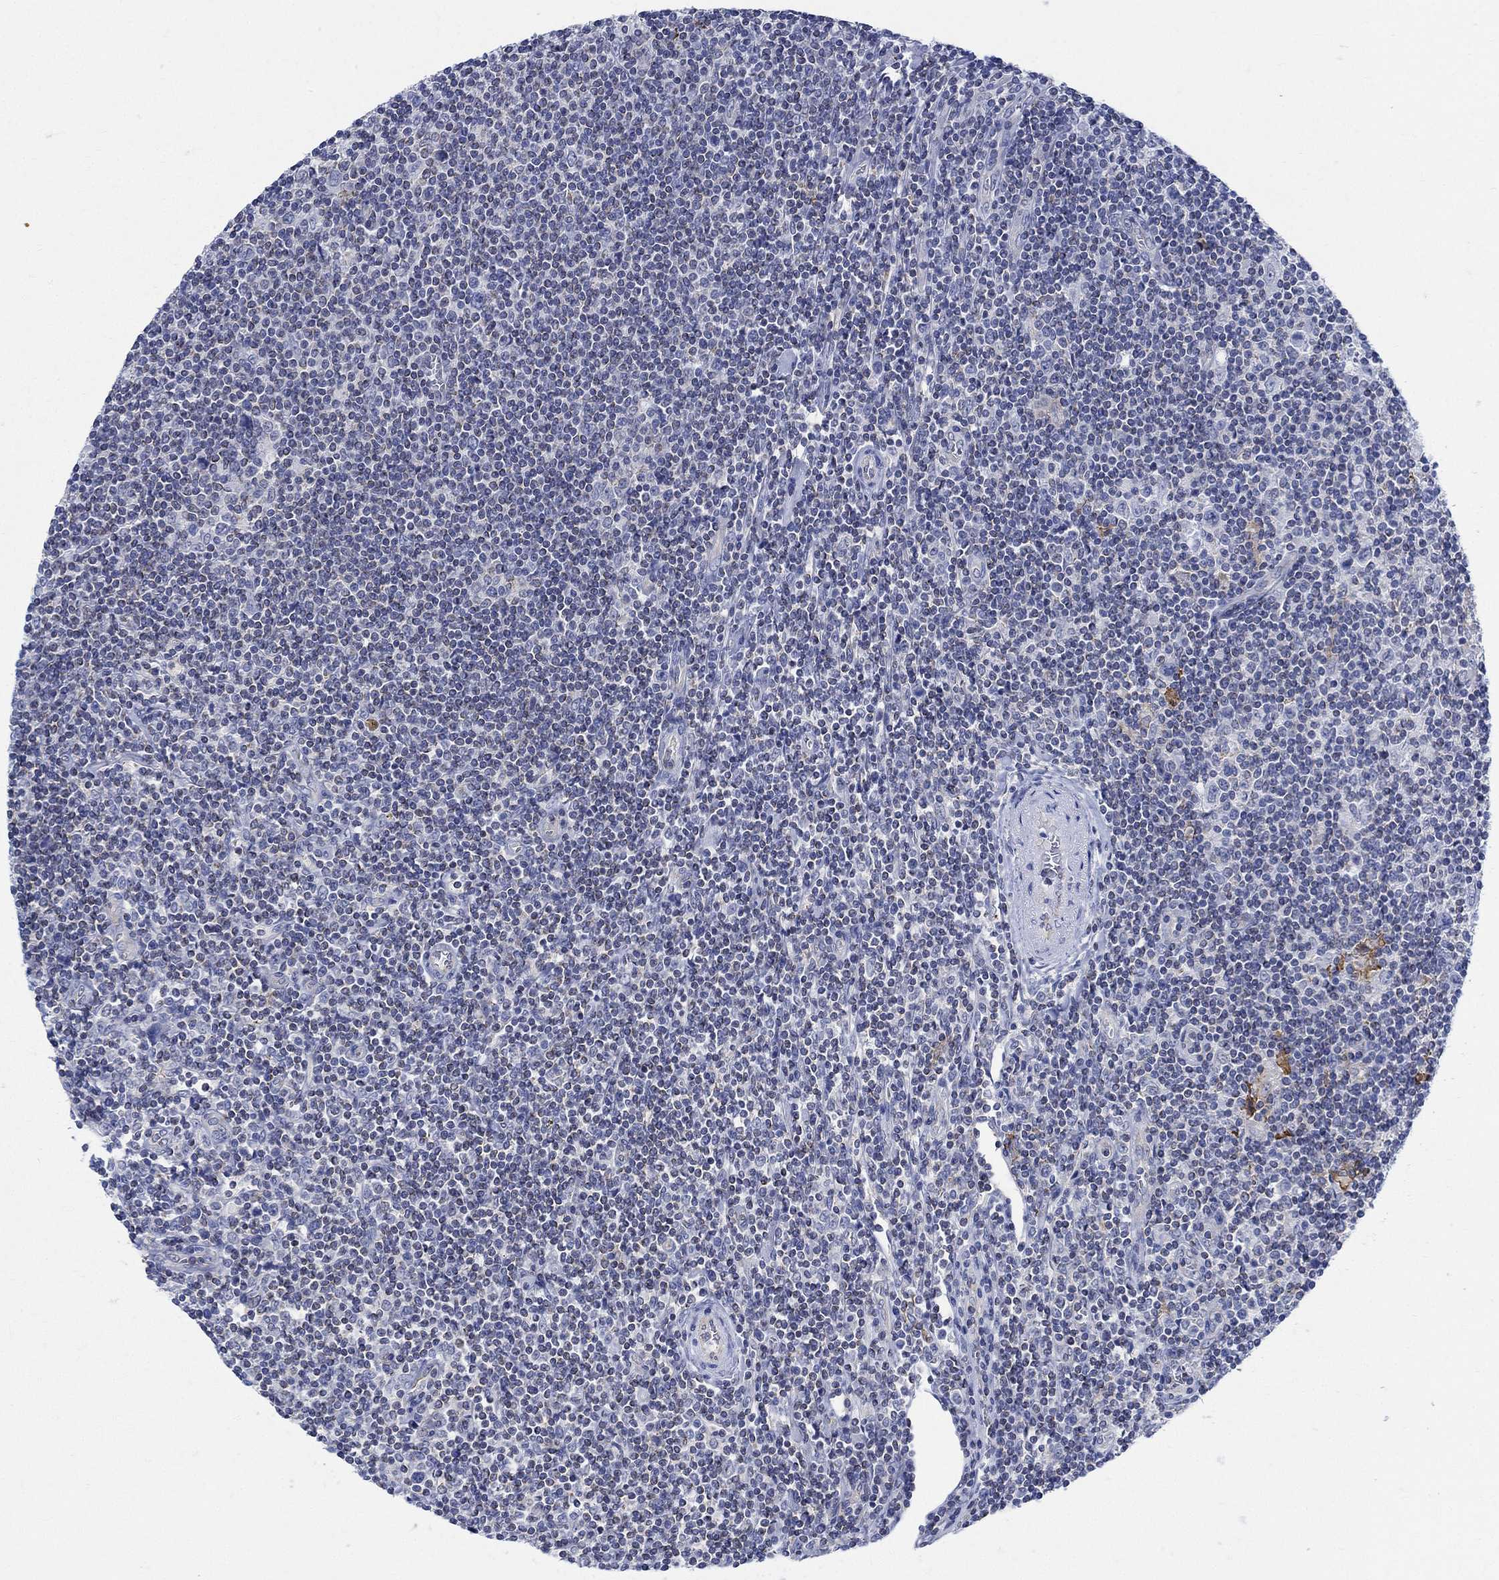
{"staining": {"intensity": "negative", "quantity": "none", "location": "none"}, "tissue": "lymphoma", "cell_type": "Tumor cells", "image_type": "cancer", "snomed": [{"axis": "morphology", "description": "Hodgkin's disease, NOS"}, {"axis": "topography", "description": "Lymph node"}], "caption": "The immunohistochemistry (IHC) micrograph has no significant expression in tumor cells of Hodgkin's disease tissue. Brightfield microscopy of immunohistochemistry stained with DAB (brown) and hematoxylin (blue), captured at high magnification.", "gene": "PHF21B", "patient": {"sex": "male", "age": 40}}